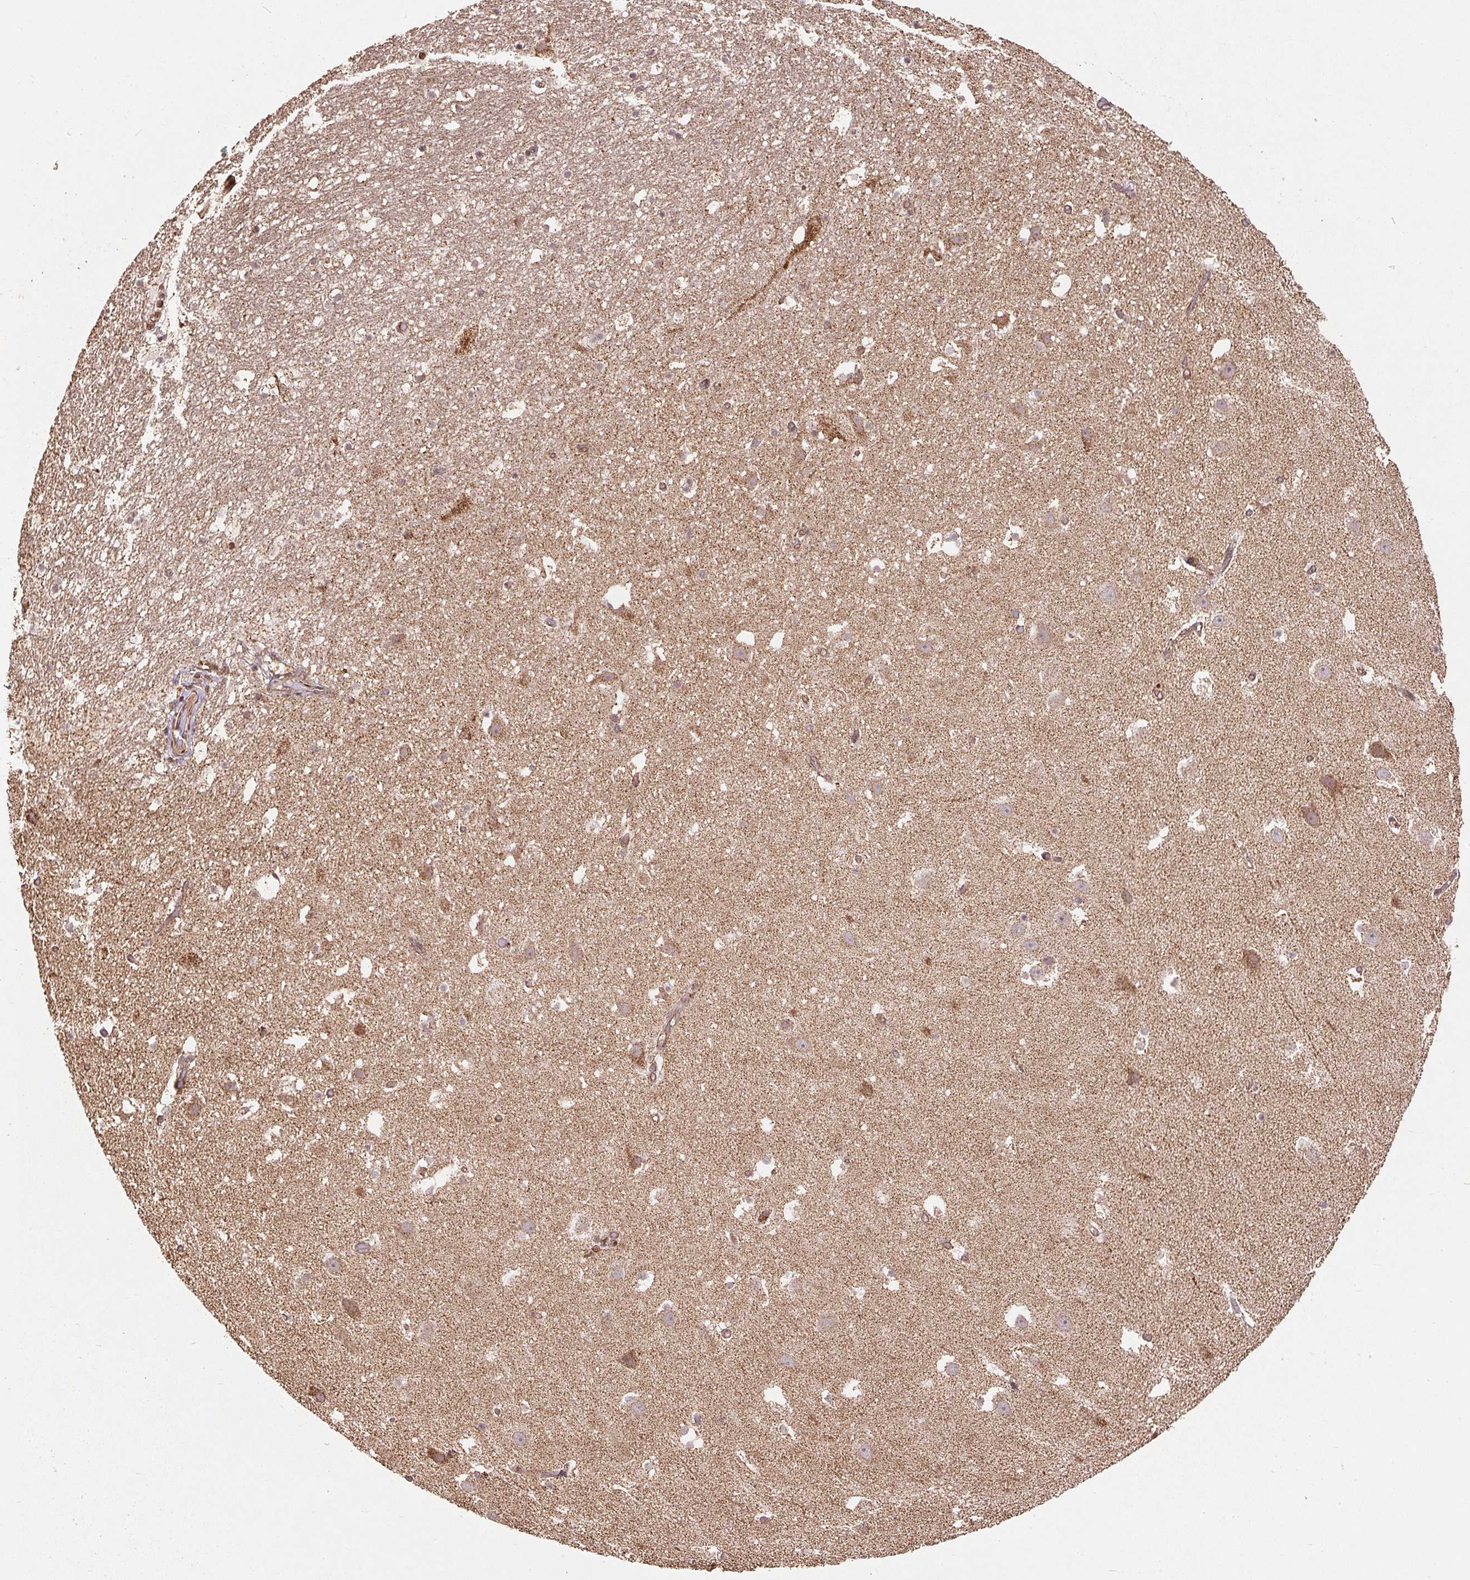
{"staining": {"intensity": "moderate", "quantity": "<25%", "location": "cytoplasmic/membranous"}, "tissue": "hippocampus", "cell_type": "Glial cells", "image_type": "normal", "snomed": [{"axis": "morphology", "description": "Normal tissue, NOS"}, {"axis": "topography", "description": "Hippocampus"}], "caption": "Approximately <25% of glial cells in normal hippocampus exhibit moderate cytoplasmic/membranous protein positivity as visualized by brown immunohistochemical staining.", "gene": "SPRED2", "patient": {"sex": "male", "age": 26}}